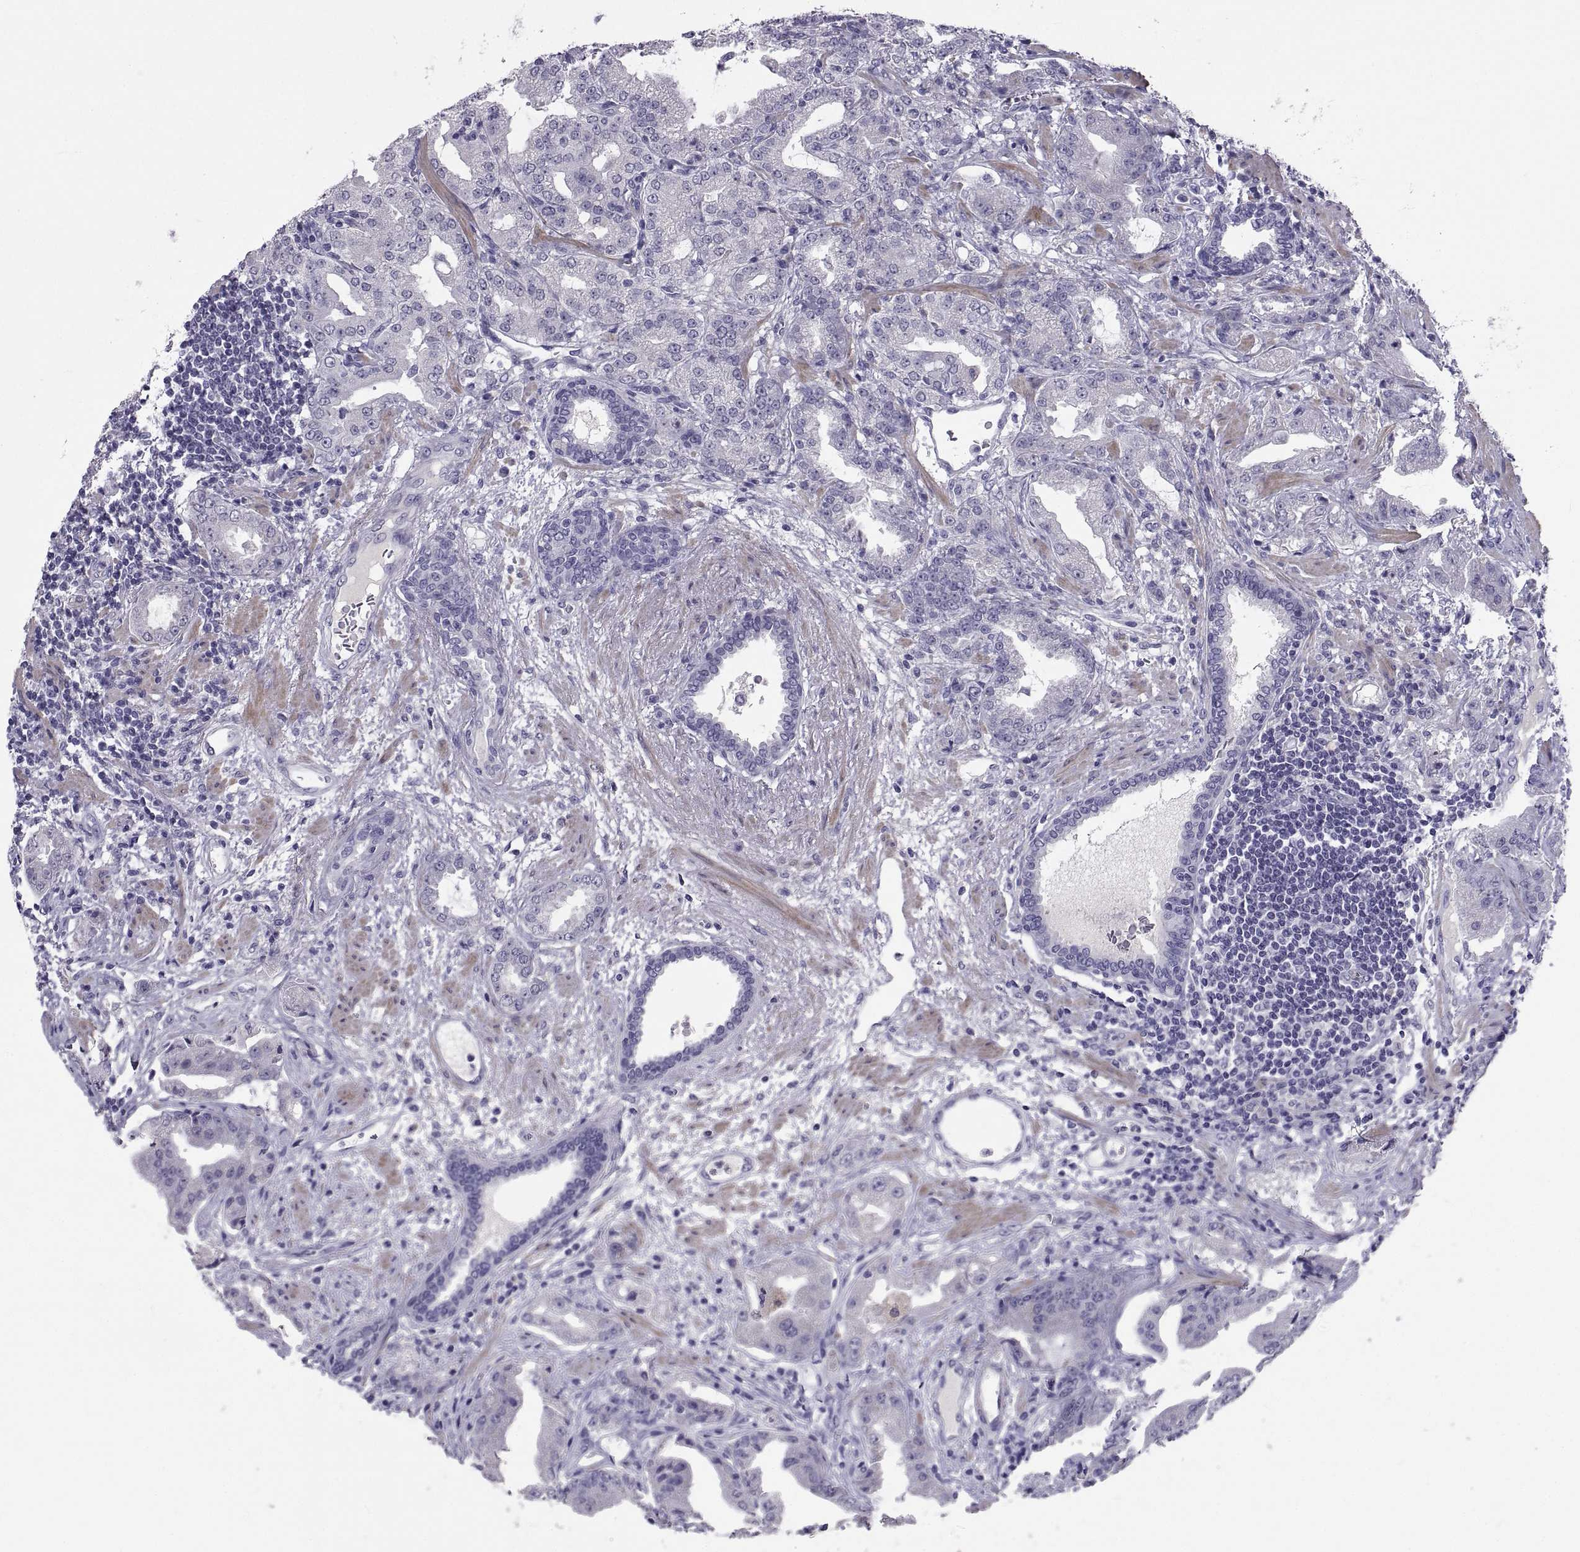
{"staining": {"intensity": "negative", "quantity": "none", "location": "none"}, "tissue": "prostate cancer", "cell_type": "Tumor cells", "image_type": "cancer", "snomed": [{"axis": "morphology", "description": "Adenocarcinoma, Low grade"}, {"axis": "topography", "description": "Prostate"}], "caption": "A histopathology image of low-grade adenocarcinoma (prostate) stained for a protein displays no brown staining in tumor cells.", "gene": "IGSF1", "patient": {"sex": "male", "age": 62}}